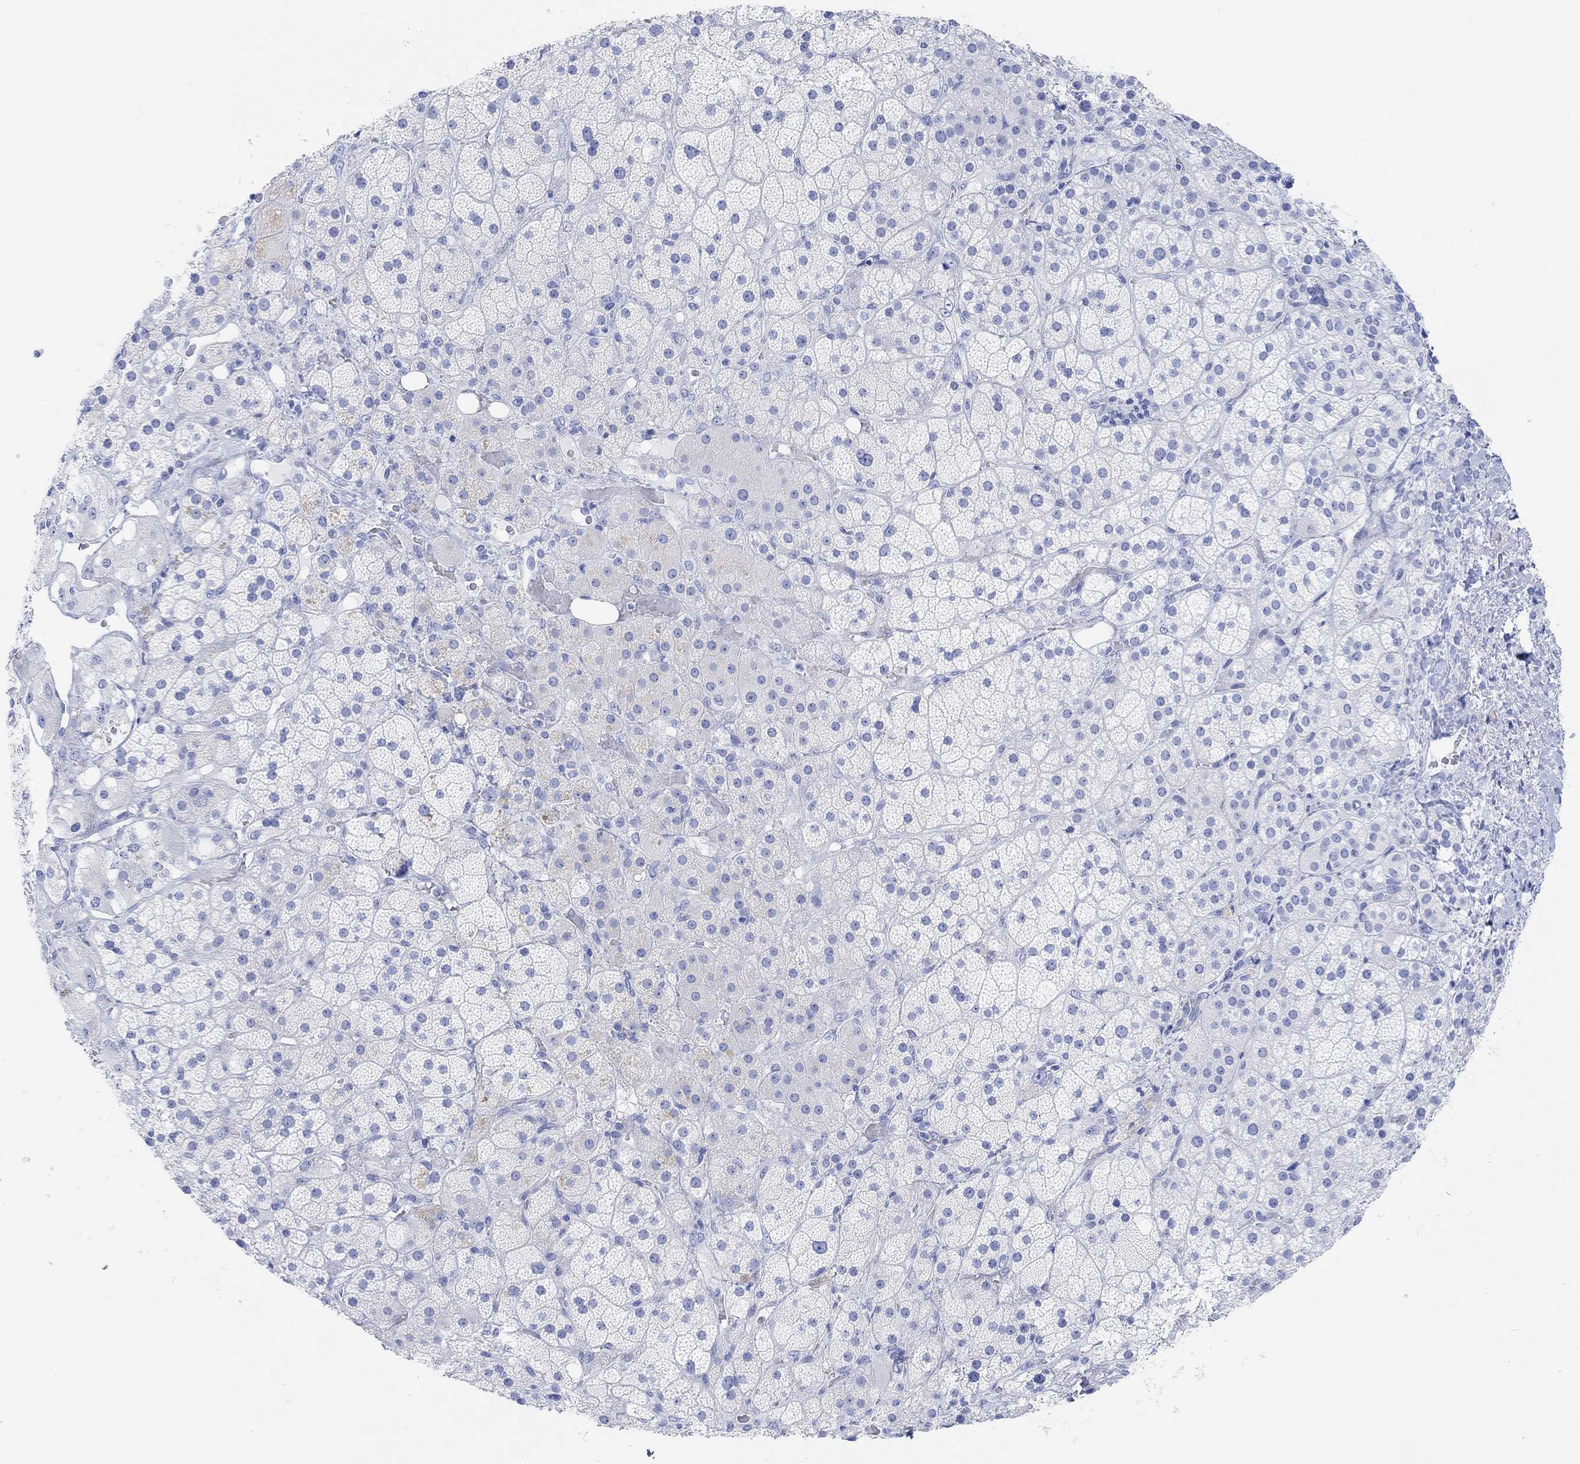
{"staining": {"intensity": "negative", "quantity": "none", "location": "none"}, "tissue": "adrenal gland", "cell_type": "Glandular cells", "image_type": "normal", "snomed": [{"axis": "morphology", "description": "Normal tissue, NOS"}, {"axis": "topography", "description": "Adrenal gland"}], "caption": "A high-resolution photomicrograph shows IHC staining of unremarkable adrenal gland, which exhibits no significant staining in glandular cells.", "gene": "ANKRD33", "patient": {"sex": "male", "age": 57}}